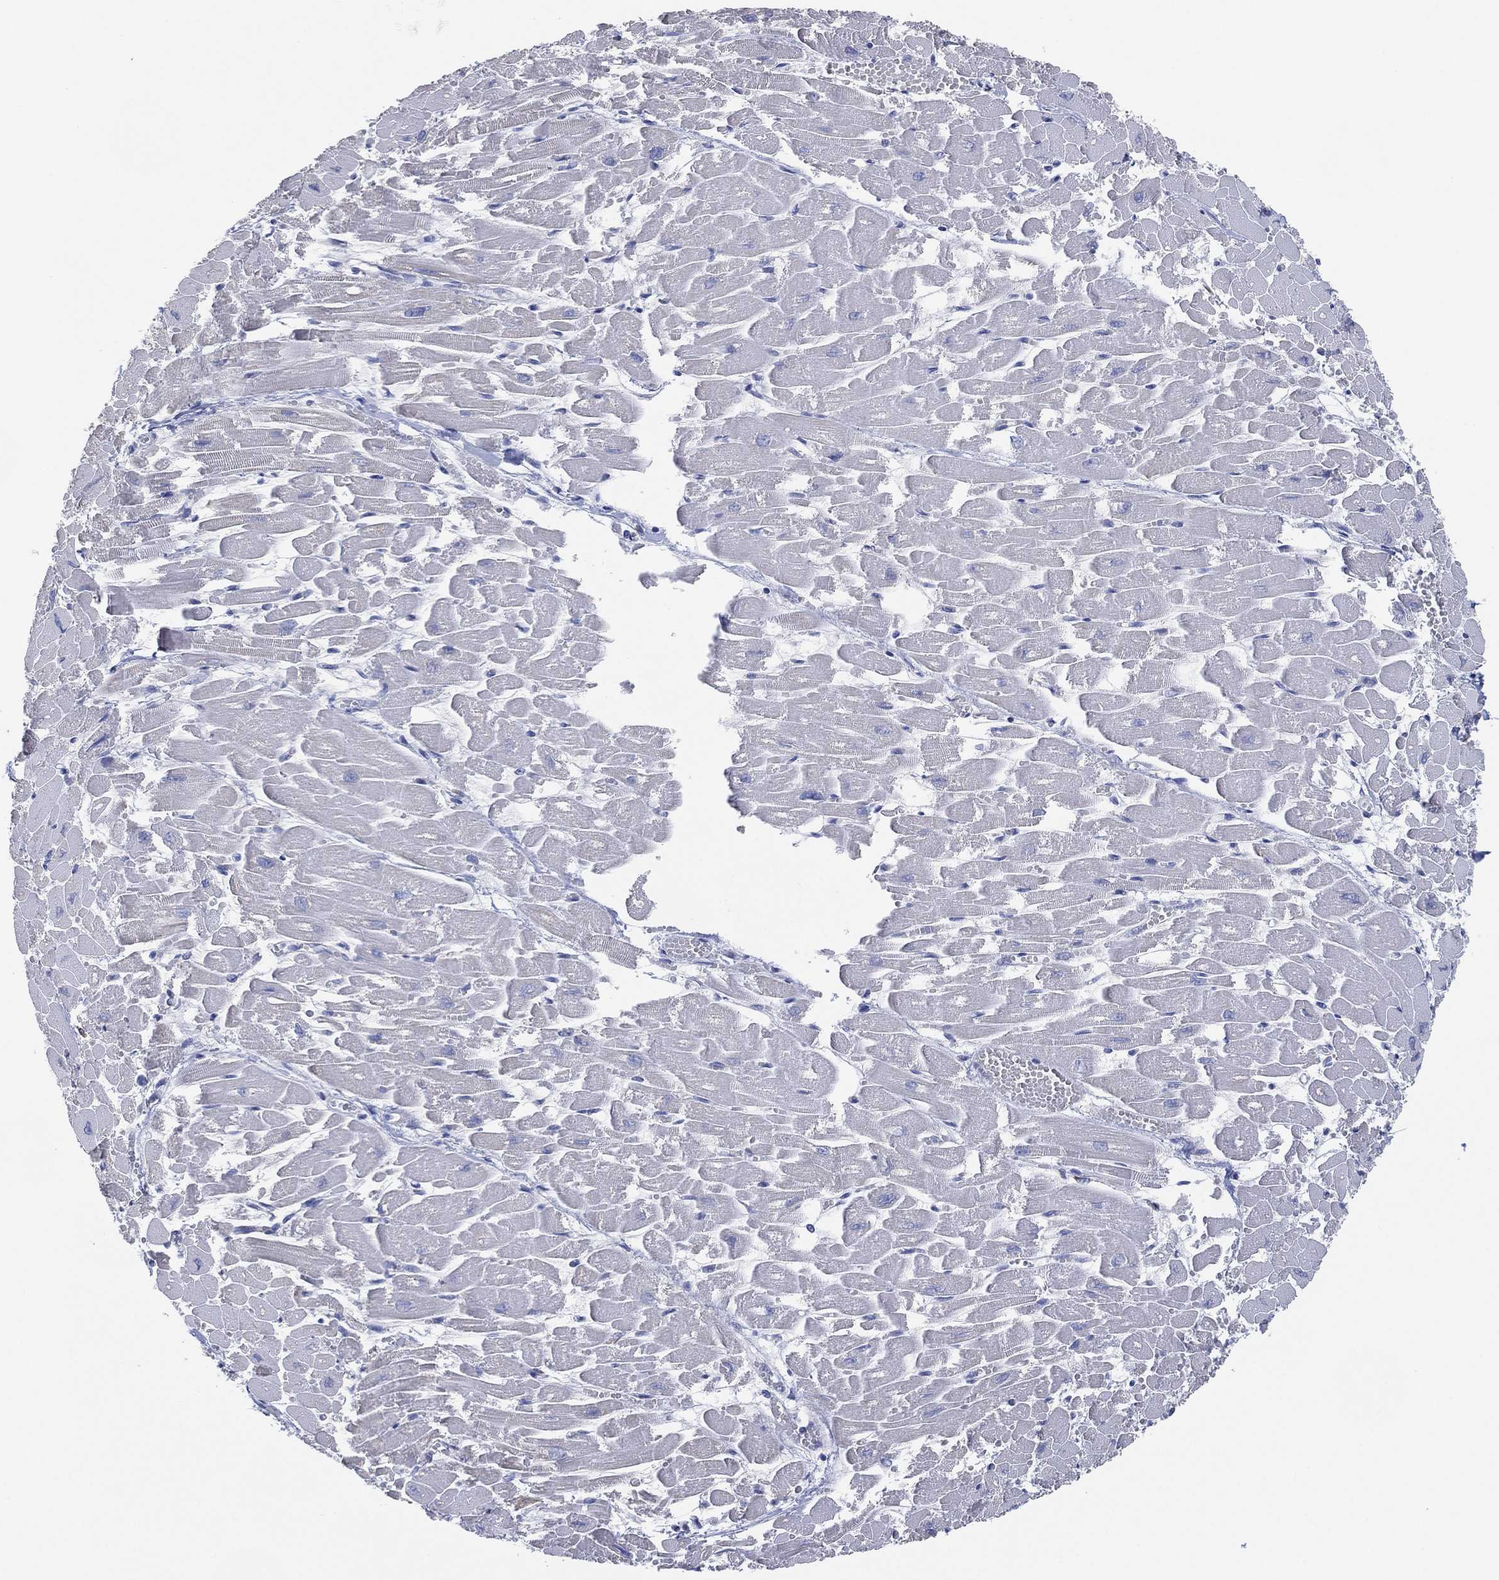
{"staining": {"intensity": "negative", "quantity": "none", "location": "none"}, "tissue": "heart muscle", "cell_type": "Cardiomyocytes", "image_type": "normal", "snomed": [{"axis": "morphology", "description": "Normal tissue, NOS"}, {"axis": "topography", "description": "Heart"}], "caption": "Histopathology image shows no significant protein staining in cardiomyocytes of unremarkable heart muscle. (Immunohistochemistry (ihc), brightfield microscopy, high magnification).", "gene": "CFTR", "patient": {"sex": "female", "age": 52}}